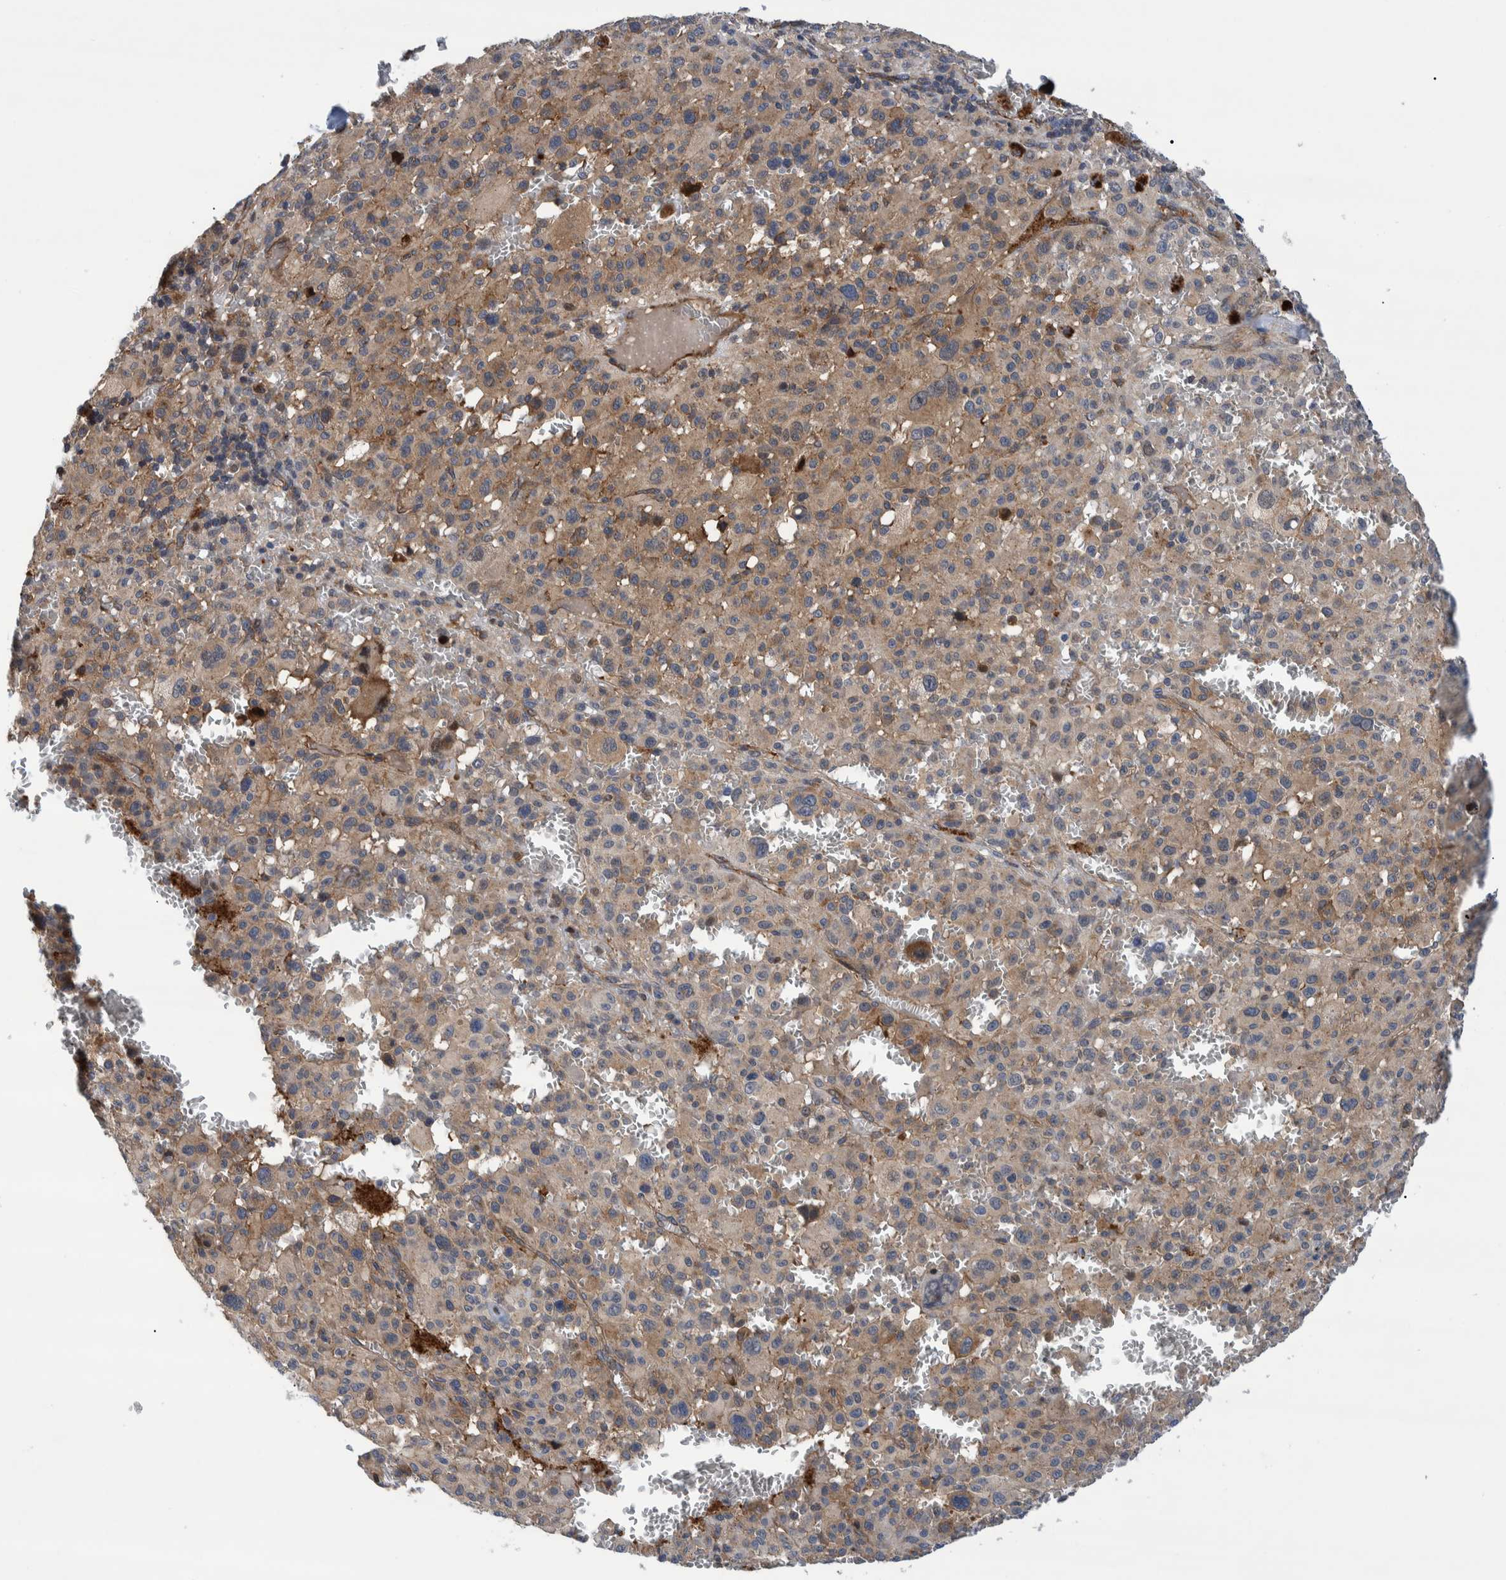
{"staining": {"intensity": "weak", "quantity": ">75%", "location": "cytoplasmic/membranous"}, "tissue": "melanoma", "cell_type": "Tumor cells", "image_type": "cancer", "snomed": [{"axis": "morphology", "description": "Malignant melanoma, Metastatic site"}, {"axis": "topography", "description": "Skin"}], "caption": "Malignant melanoma (metastatic site) tissue exhibits weak cytoplasmic/membranous expression in approximately >75% of tumor cells, visualized by immunohistochemistry.", "gene": "GRPEL2", "patient": {"sex": "female", "age": 74}}